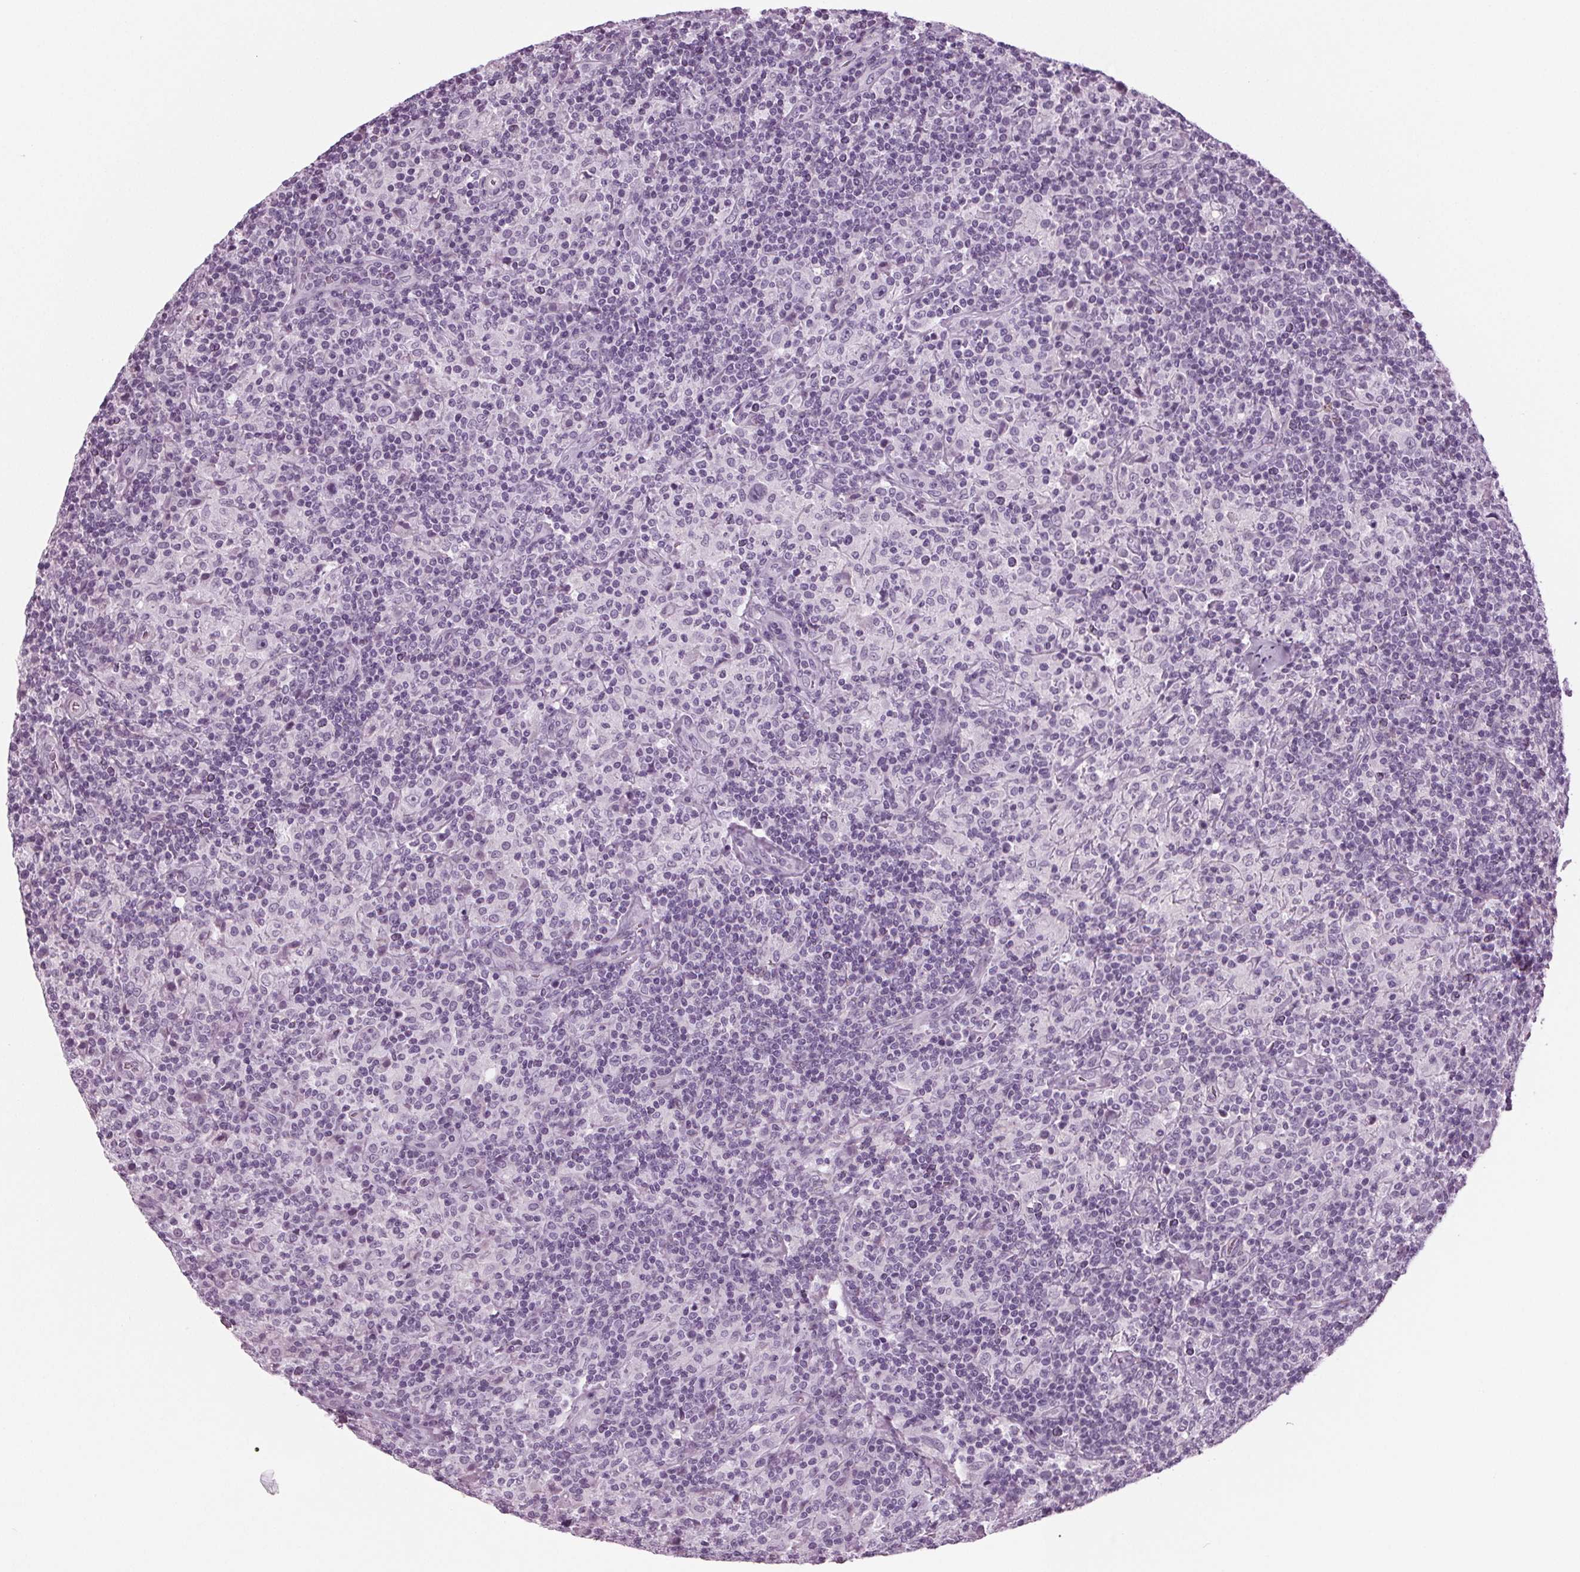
{"staining": {"intensity": "negative", "quantity": "none", "location": "none"}, "tissue": "lymphoma", "cell_type": "Tumor cells", "image_type": "cancer", "snomed": [{"axis": "morphology", "description": "Hodgkin's disease, NOS"}, {"axis": "topography", "description": "Lymph node"}], "caption": "DAB (3,3'-diaminobenzidine) immunohistochemical staining of human lymphoma demonstrates no significant staining in tumor cells.", "gene": "BHLHE22", "patient": {"sex": "male", "age": 70}}